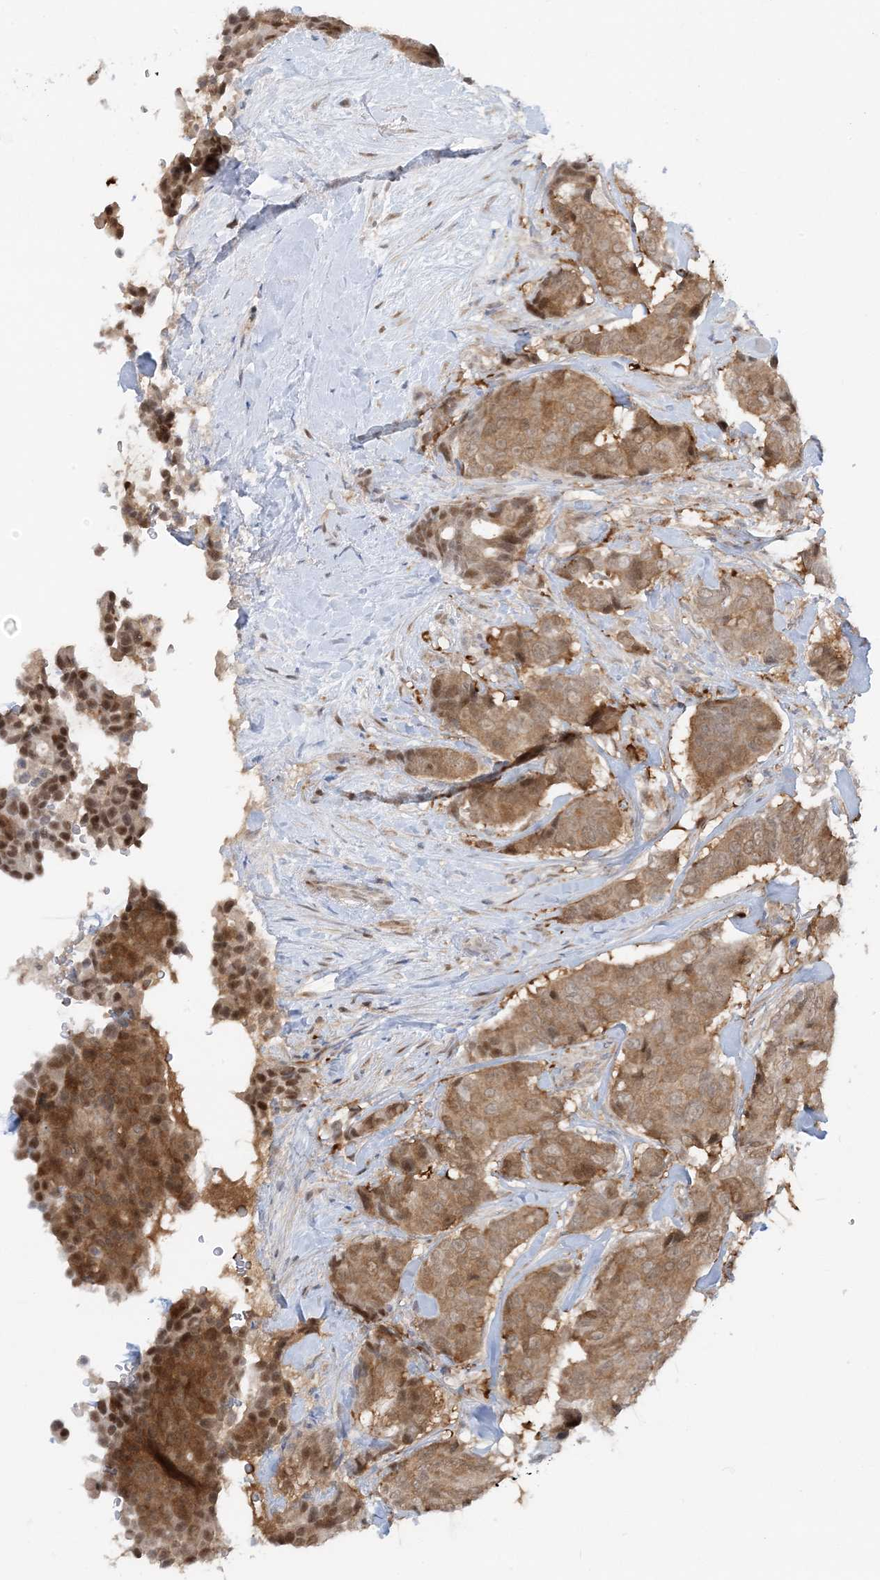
{"staining": {"intensity": "moderate", "quantity": ">75%", "location": "cytoplasmic/membranous"}, "tissue": "breast cancer", "cell_type": "Tumor cells", "image_type": "cancer", "snomed": [{"axis": "morphology", "description": "Duct carcinoma"}, {"axis": "topography", "description": "Breast"}], "caption": "A brown stain labels moderate cytoplasmic/membranous expression of a protein in breast cancer tumor cells.", "gene": "OGA", "patient": {"sex": "female", "age": 75}}